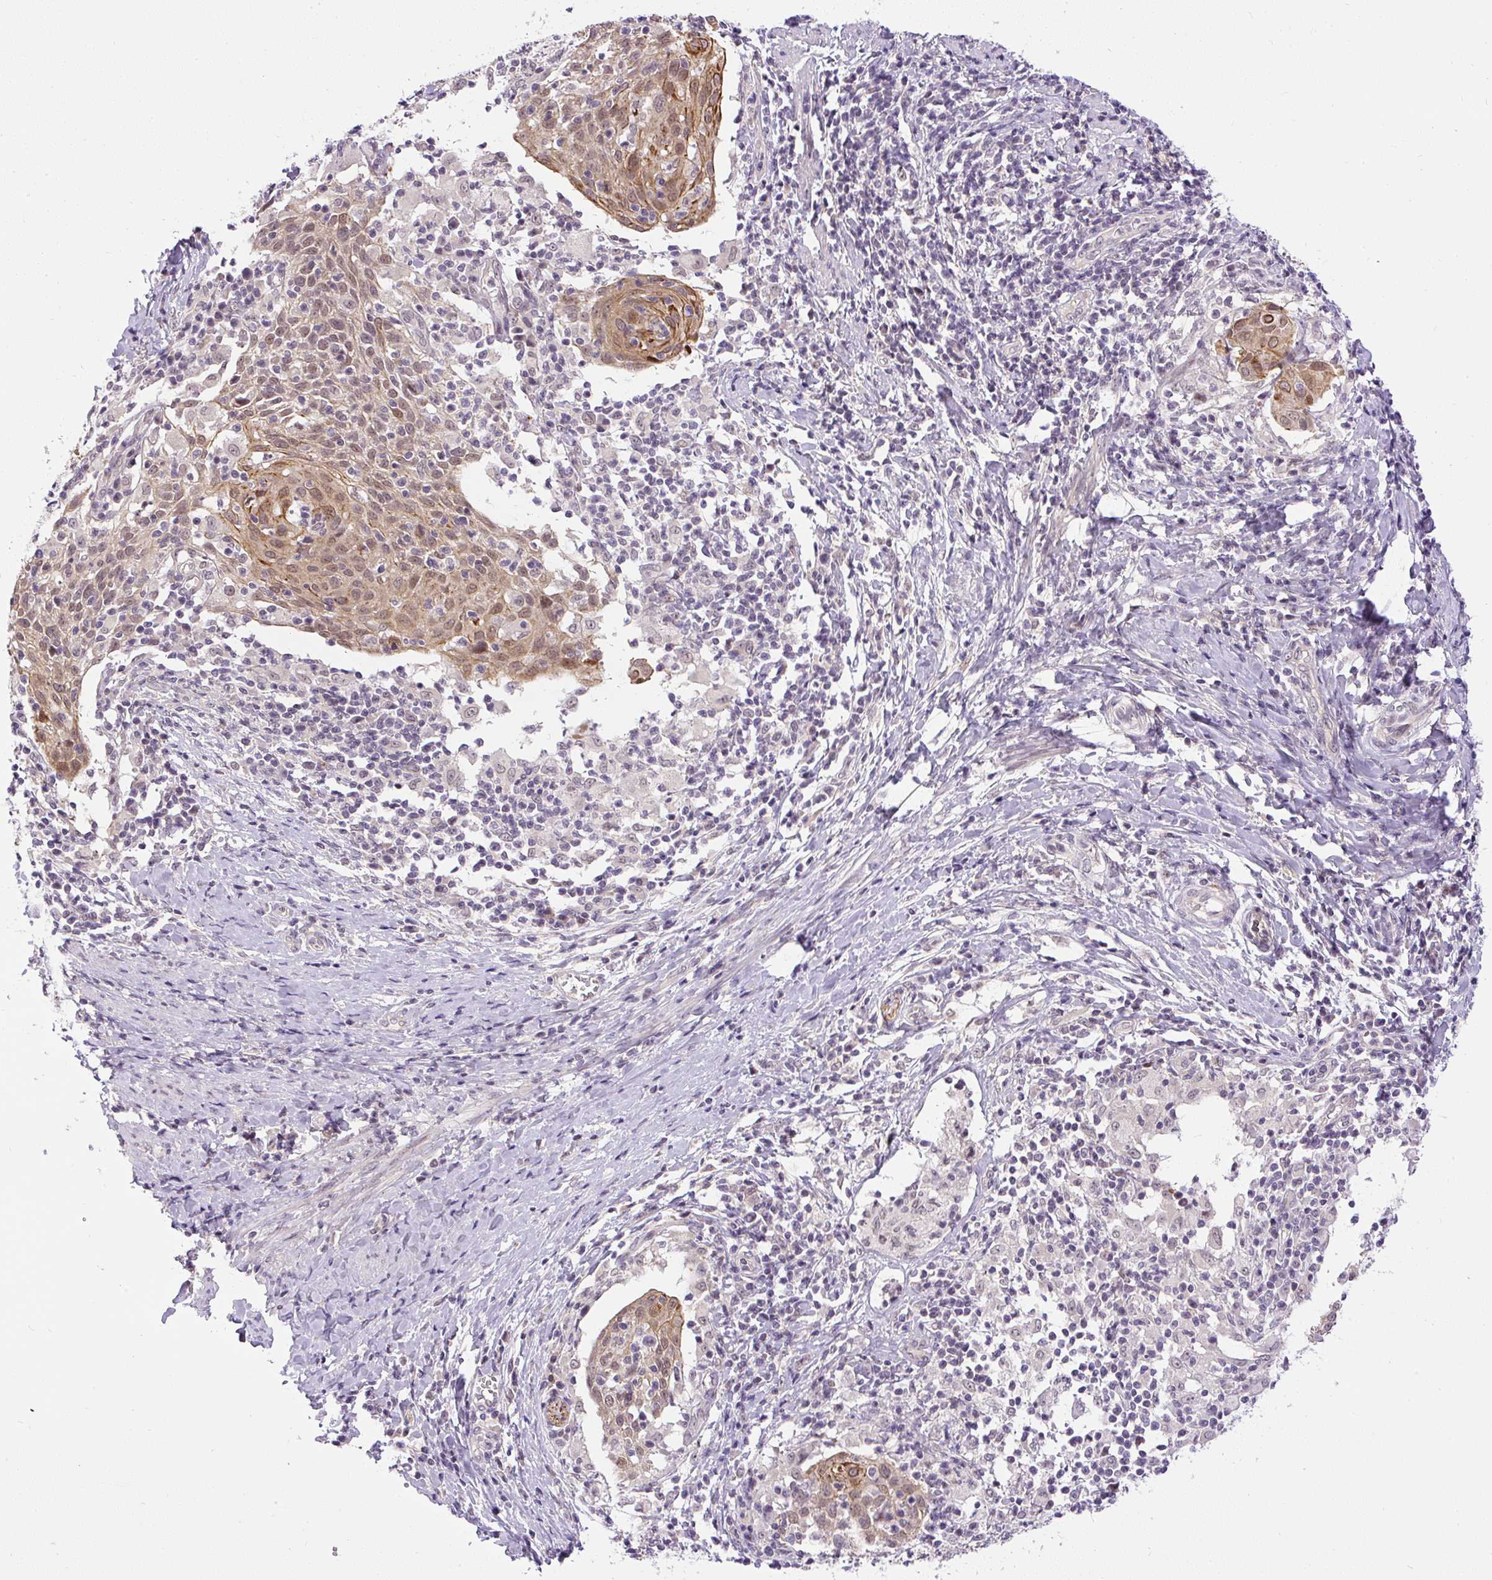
{"staining": {"intensity": "weak", "quantity": ">75%", "location": "cytoplasmic/membranous,nuclear"}, "tissue": "cervical cancer", "cell_type": "Tumor cells", "image_type": "cancer", "snomed": [{"axis": "morphology", "description": "Squamous cell carcinoma, NOS"}, {"axis": "topography", "description": "Cervix"}], "caption": "Squamous cell carcinoma (cervical) stained with a protein marker demonstrates weak staining in tumor cells.", "gene": "FAM117B", "patient": {"sex": "female", "age": 52}}